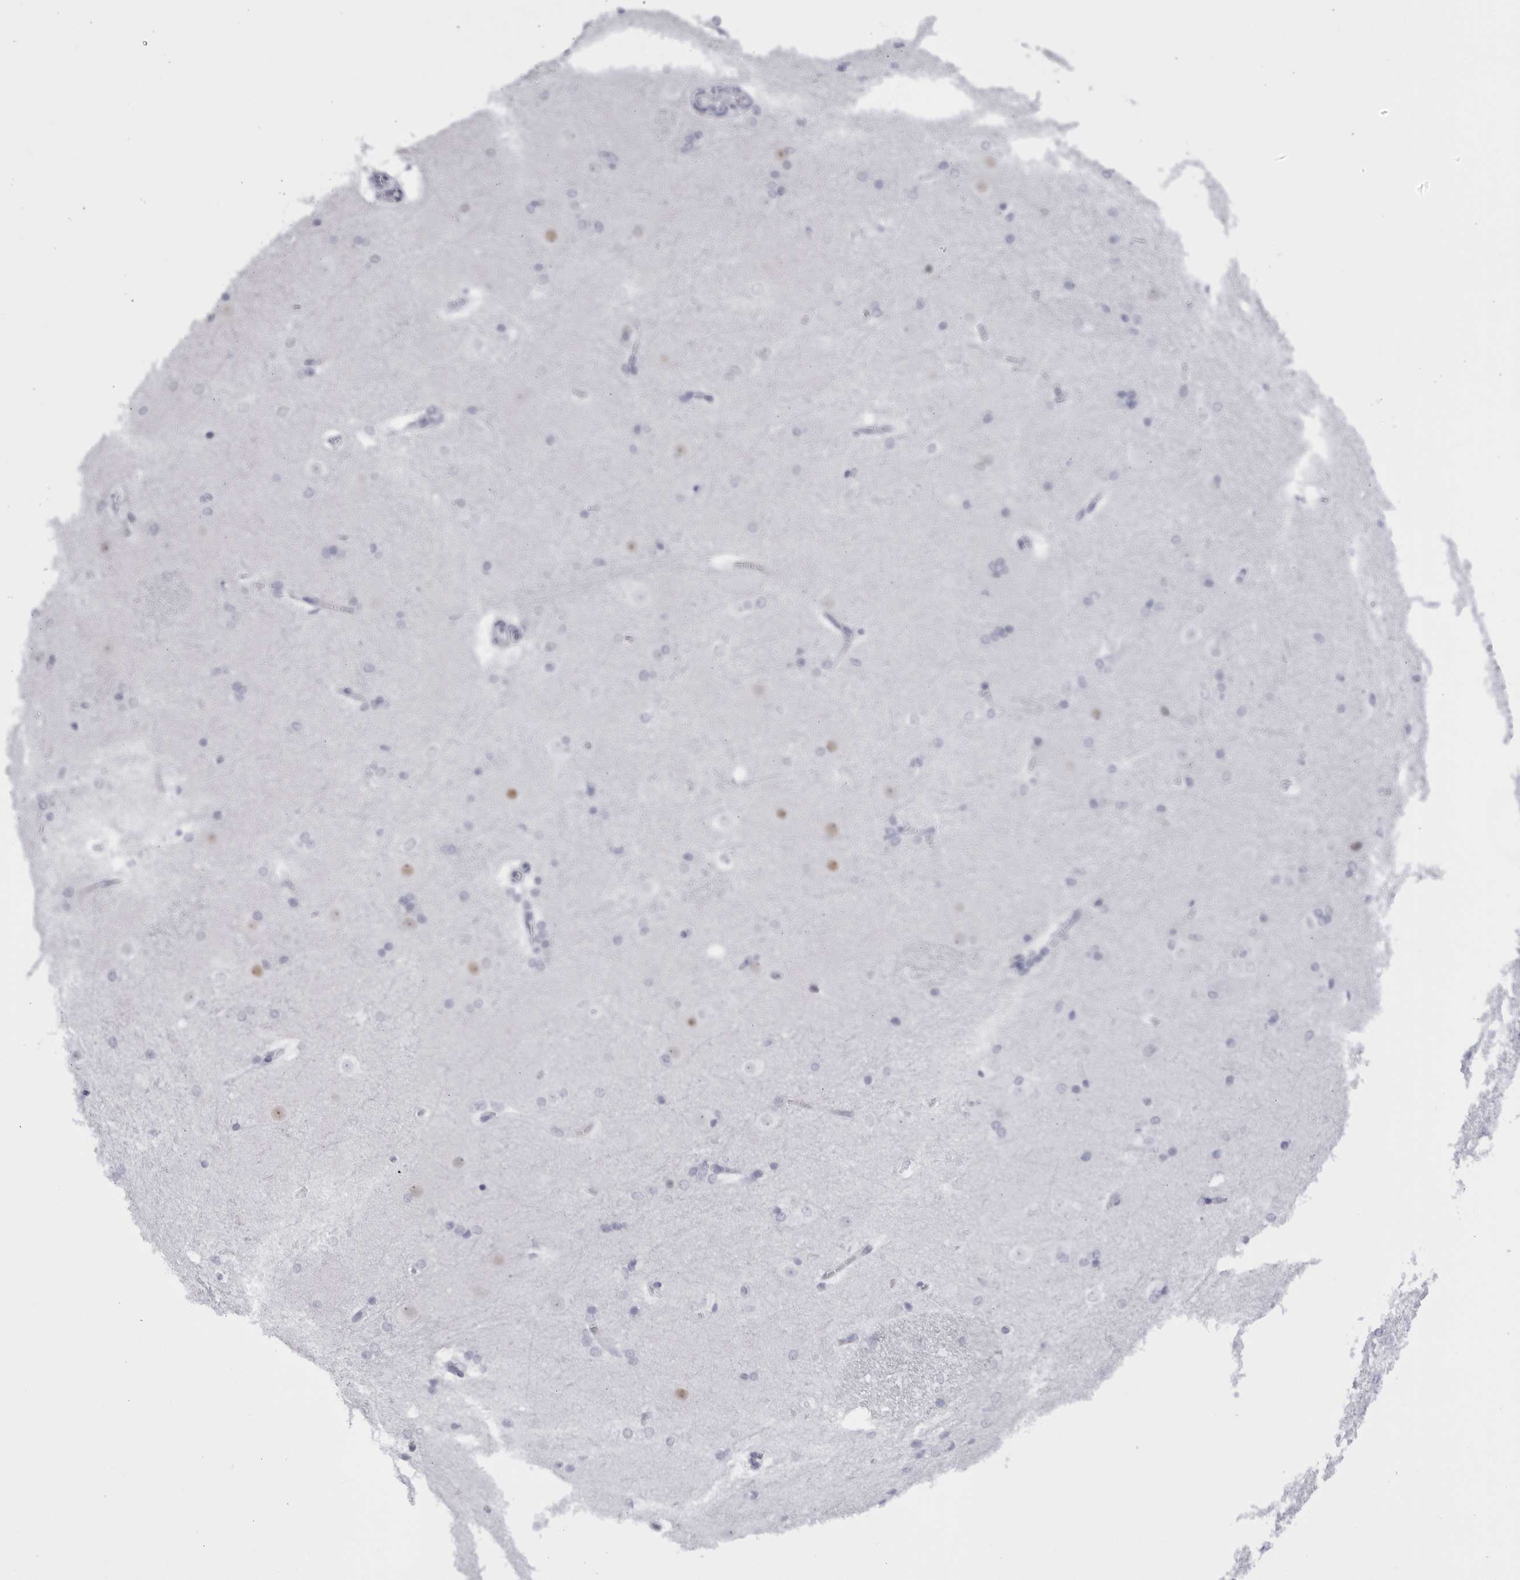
{"staining": {"intensity": "negative", "quantity": "none", "location": "none"}, "tissue": "caudate", "cell_type": "Glial cells", "image_type": "normal", "snomed": [{"axis": "morphology", "description": "Normal tissue, NOS"}, {"axis": "topography", "description": "Lateral ventricle wall"}], "caption": "Caudate stained for a protein using IHC demonstrates no staining glial cells.", "gene": "CCDC181", "patient": {"sex": "female", "age": 19}}